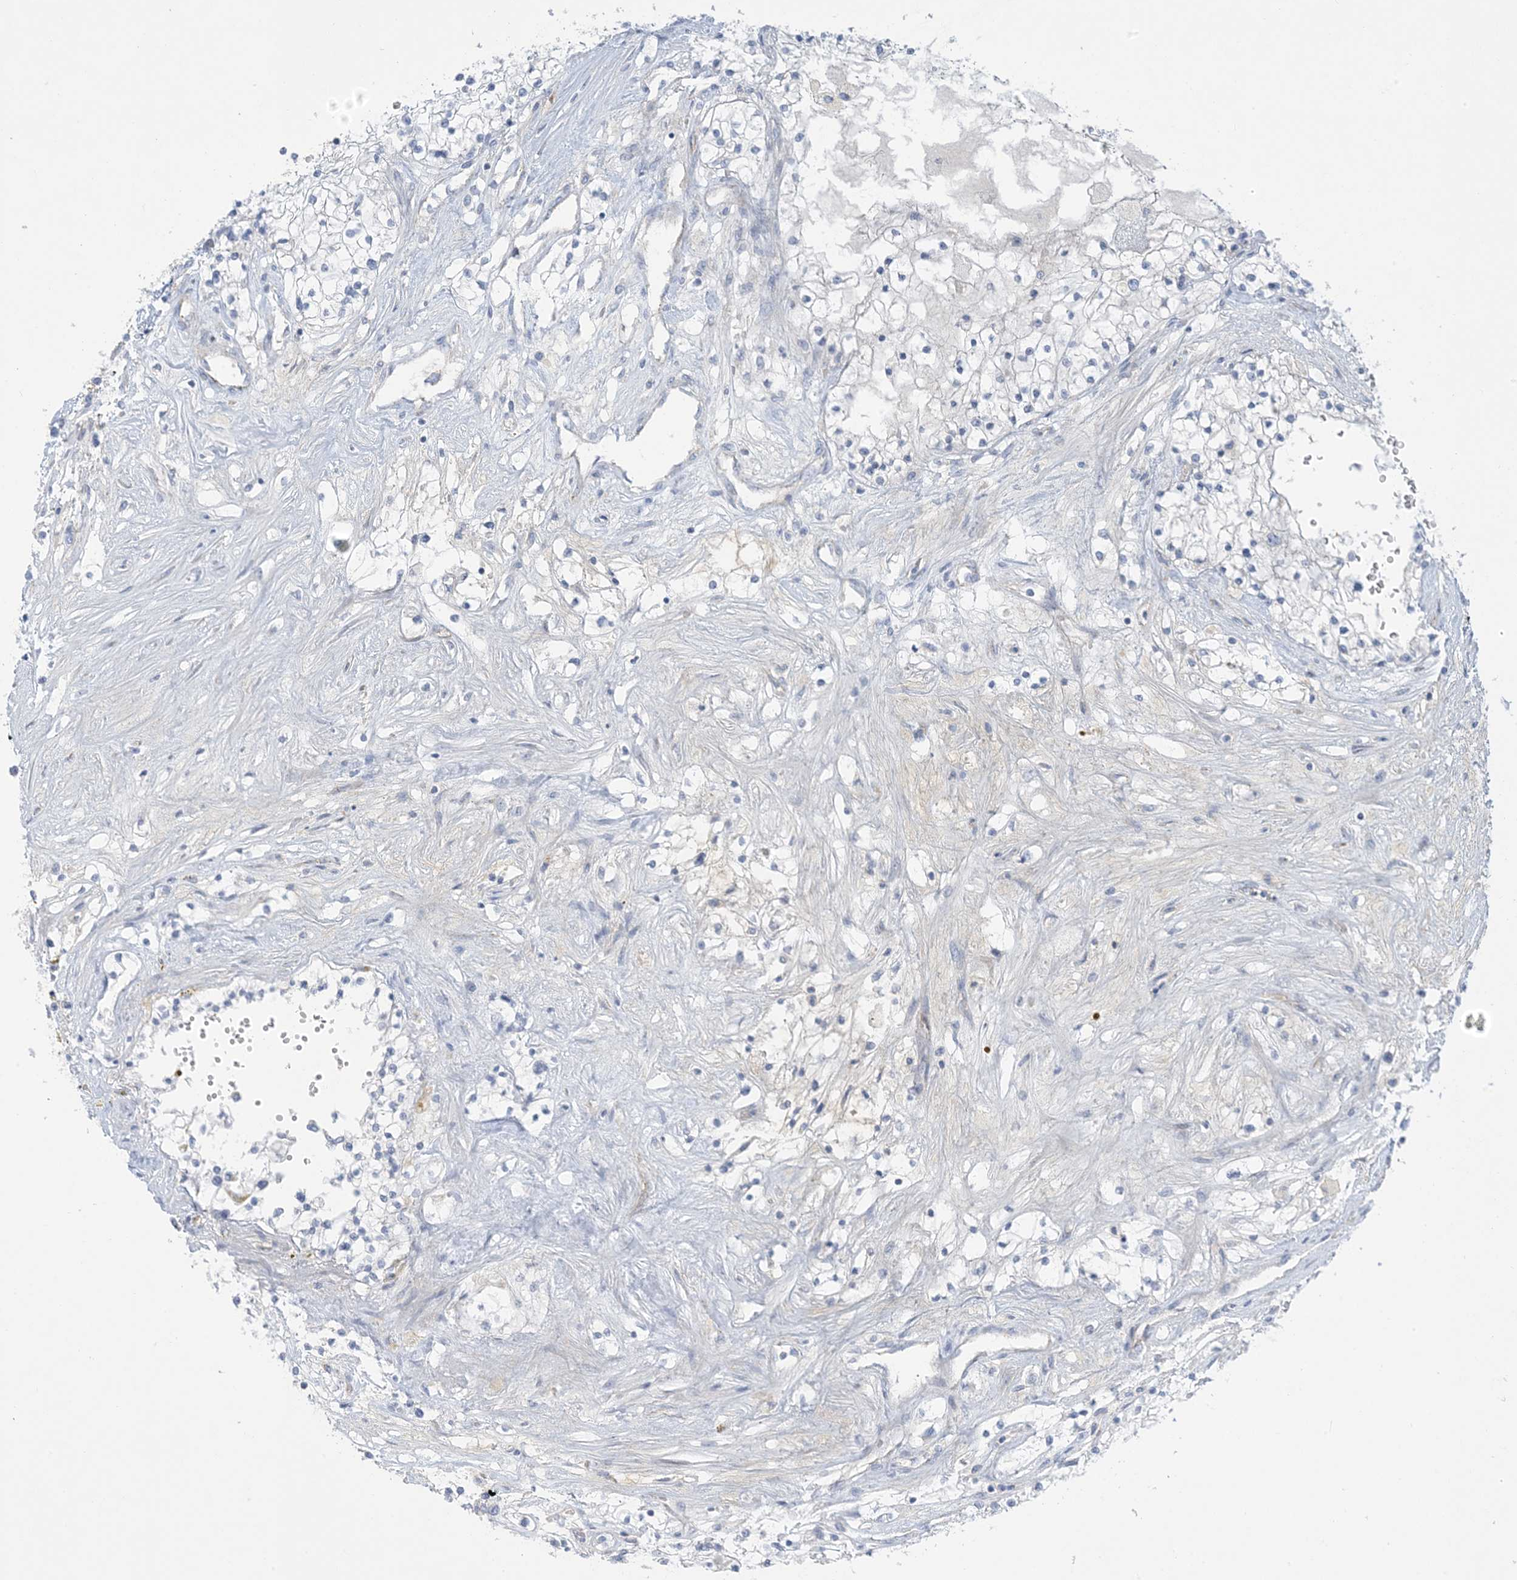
{"staining": {"intensity": "negative", "quantity": "none", "location": "none"}, "tissue": "renal cancer", "cell_type": "Tumor cells", "image_type": "cancer", "snomed": [{"axis": "morphology", "description": "Normal tissue, NOS"}, {"axis": "morphology", "description": "Adenocarcinoma, NOS"}, {"axis": "topography", "description": "Kidney"}], "caption": "Tumor cells show no significant staining in adenocarcinoma (renal).", "gene": "XIRP2", "patient": {"sex": "male", "age": 68}}